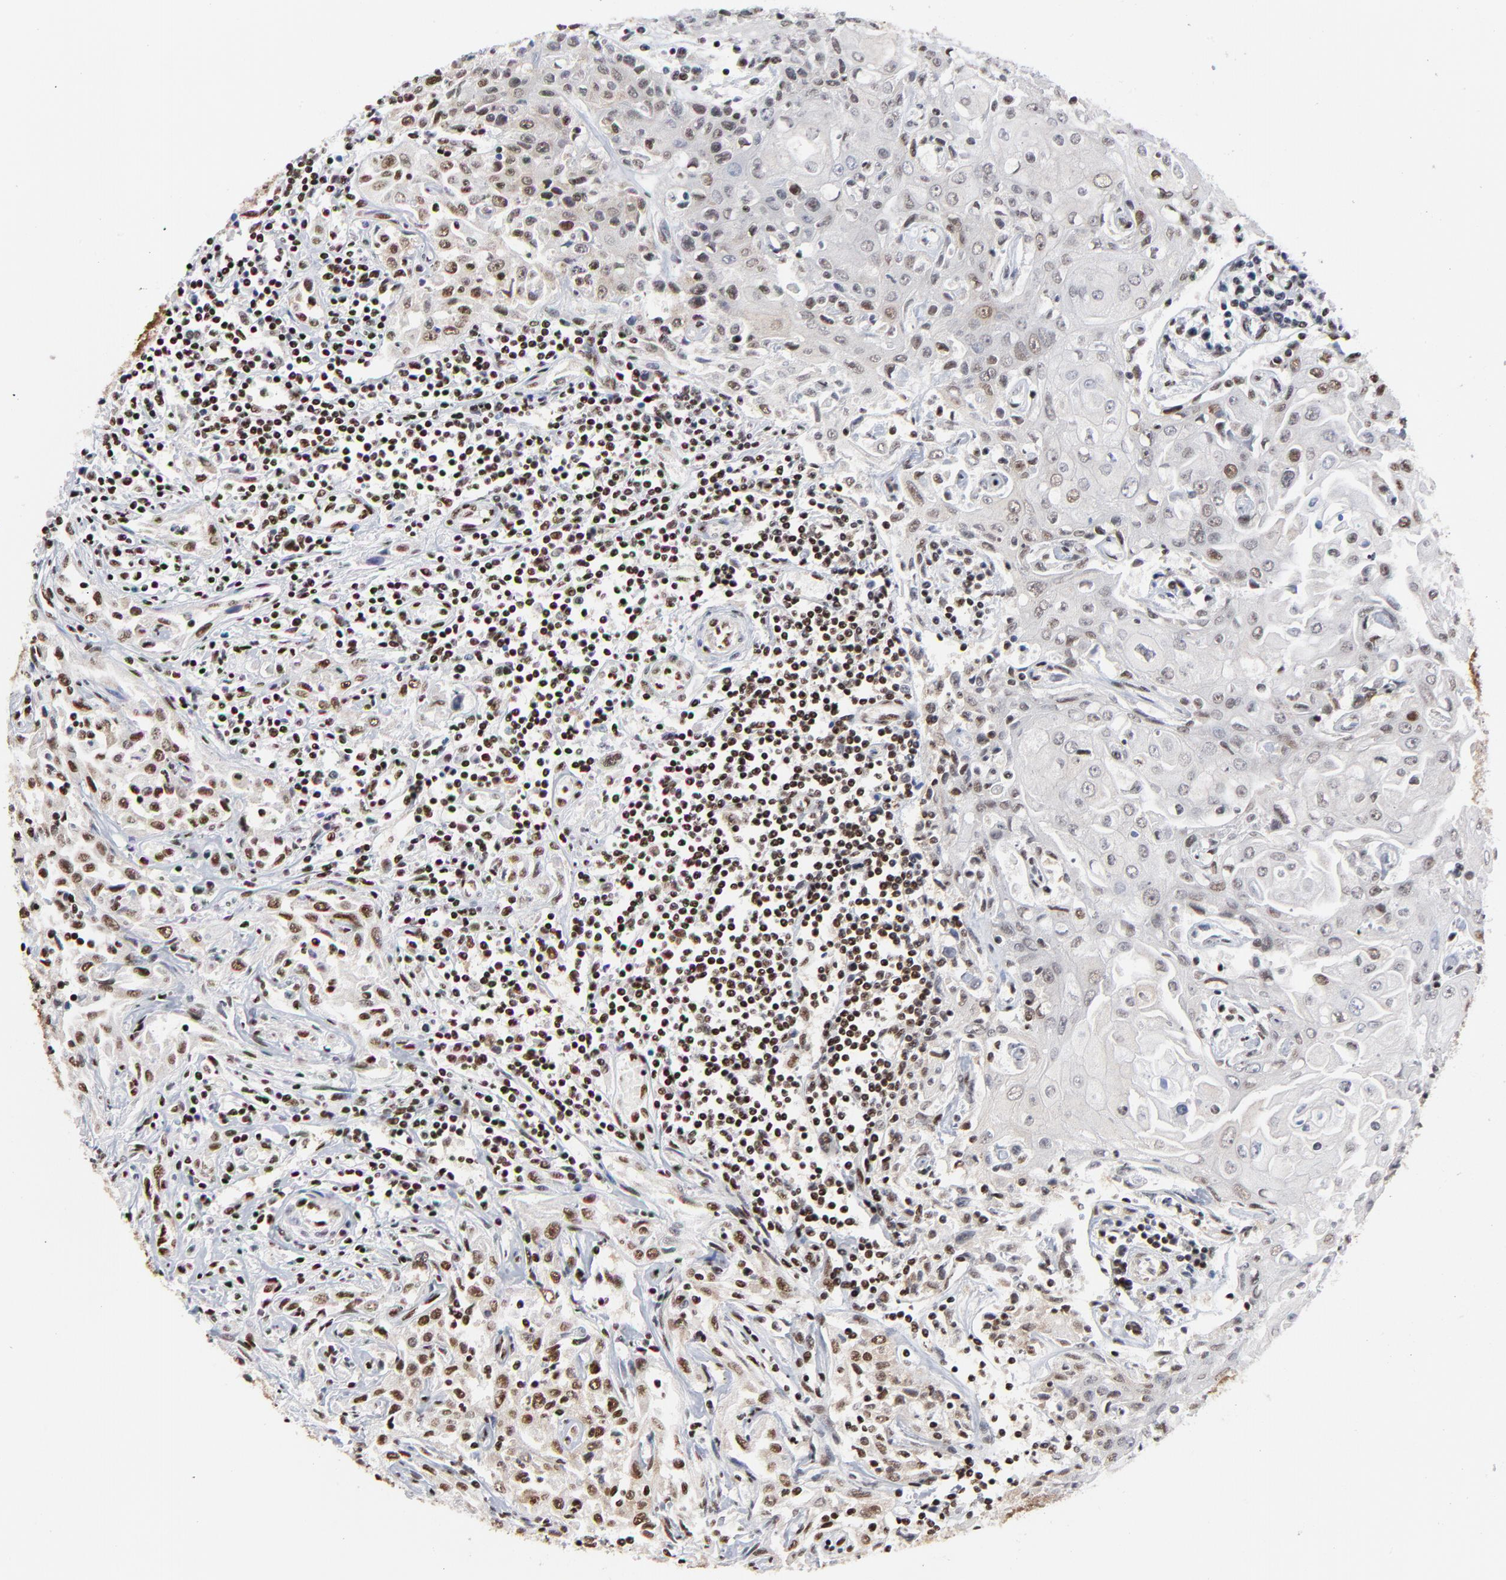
{"staining": {"intensity": "strong", "quantity": ">75%", "location": "nuclear"}, "tissue": "head and neck cancer", "cell_type": "Tumor cells", "image_type": "cancer", "snomed": [{"axis": "morphology", "description": "Squamous cell carcinoma, NOS"}, {"axis": "topography", "description": "Oral tissue"}, {"axis": "topography", "description": "Head-Neck"}], "caption": "Immunohistochemical staining of head and neck cancer reveals high levels of strong nuclear positivity in about >75% of tumor cells.", "gene": "CREB1", "patient": {"sex": "female", "age": 76}}